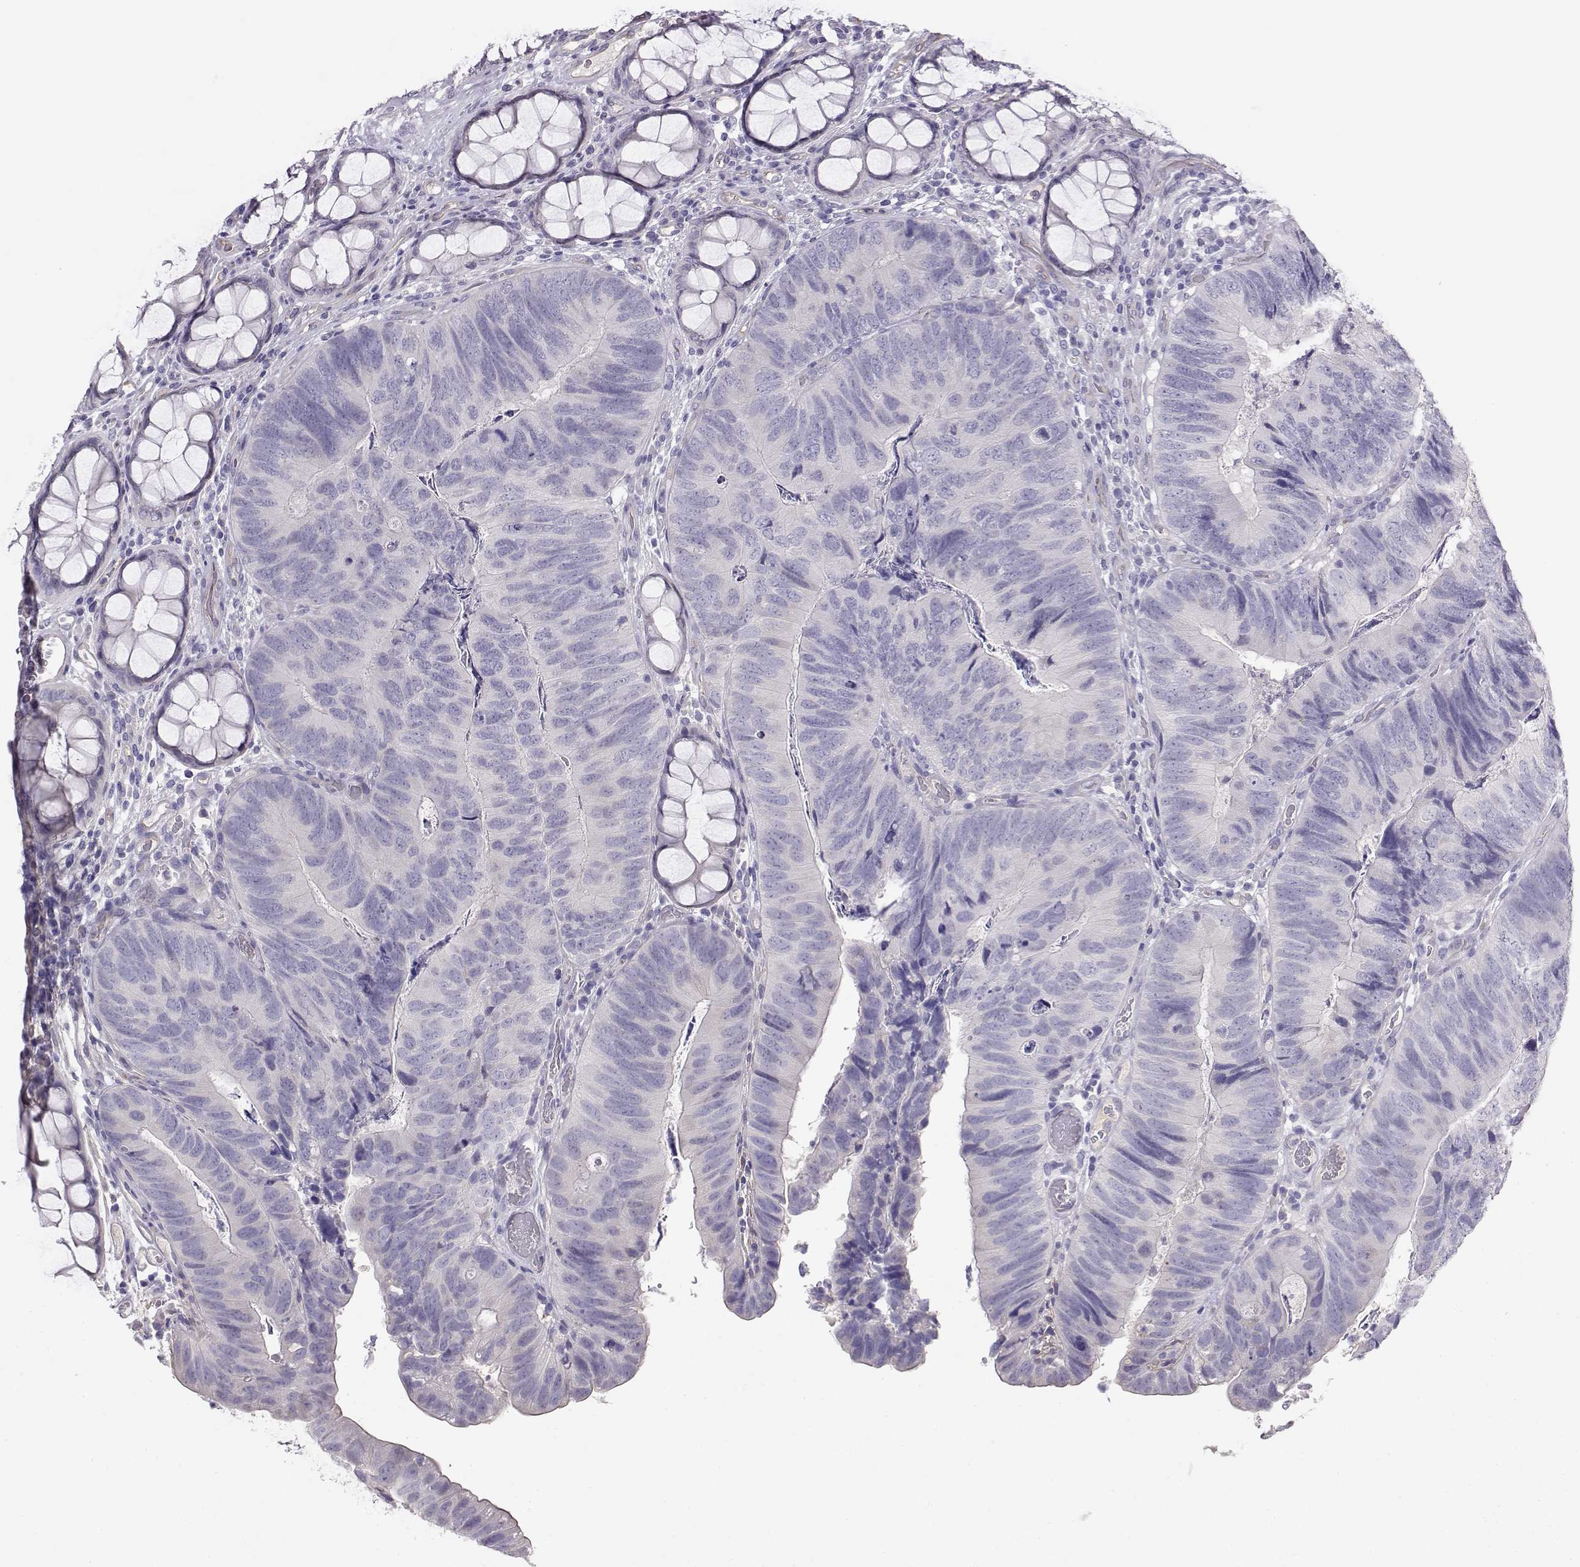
{"staining": {"intensity": "negative", "quantity": "none", "location": "none"}, "tissue": "colorectal cancer", "cell_type": "Tumor cells", "image_type": "cancer", "snomed": [{"axis": "morphology", "description": "Adenocarcinoma, NOS"}, {"axis": "topography", "description": "Colon"}], "caption": "Immunohistochemistry micrograph of neoplastic tissue: human colorectal cancer stained with DAB shows no significant protein expression in tumor cells.", "gene": "ENDOU", "patient": {"sex": "female", "age": 67}}